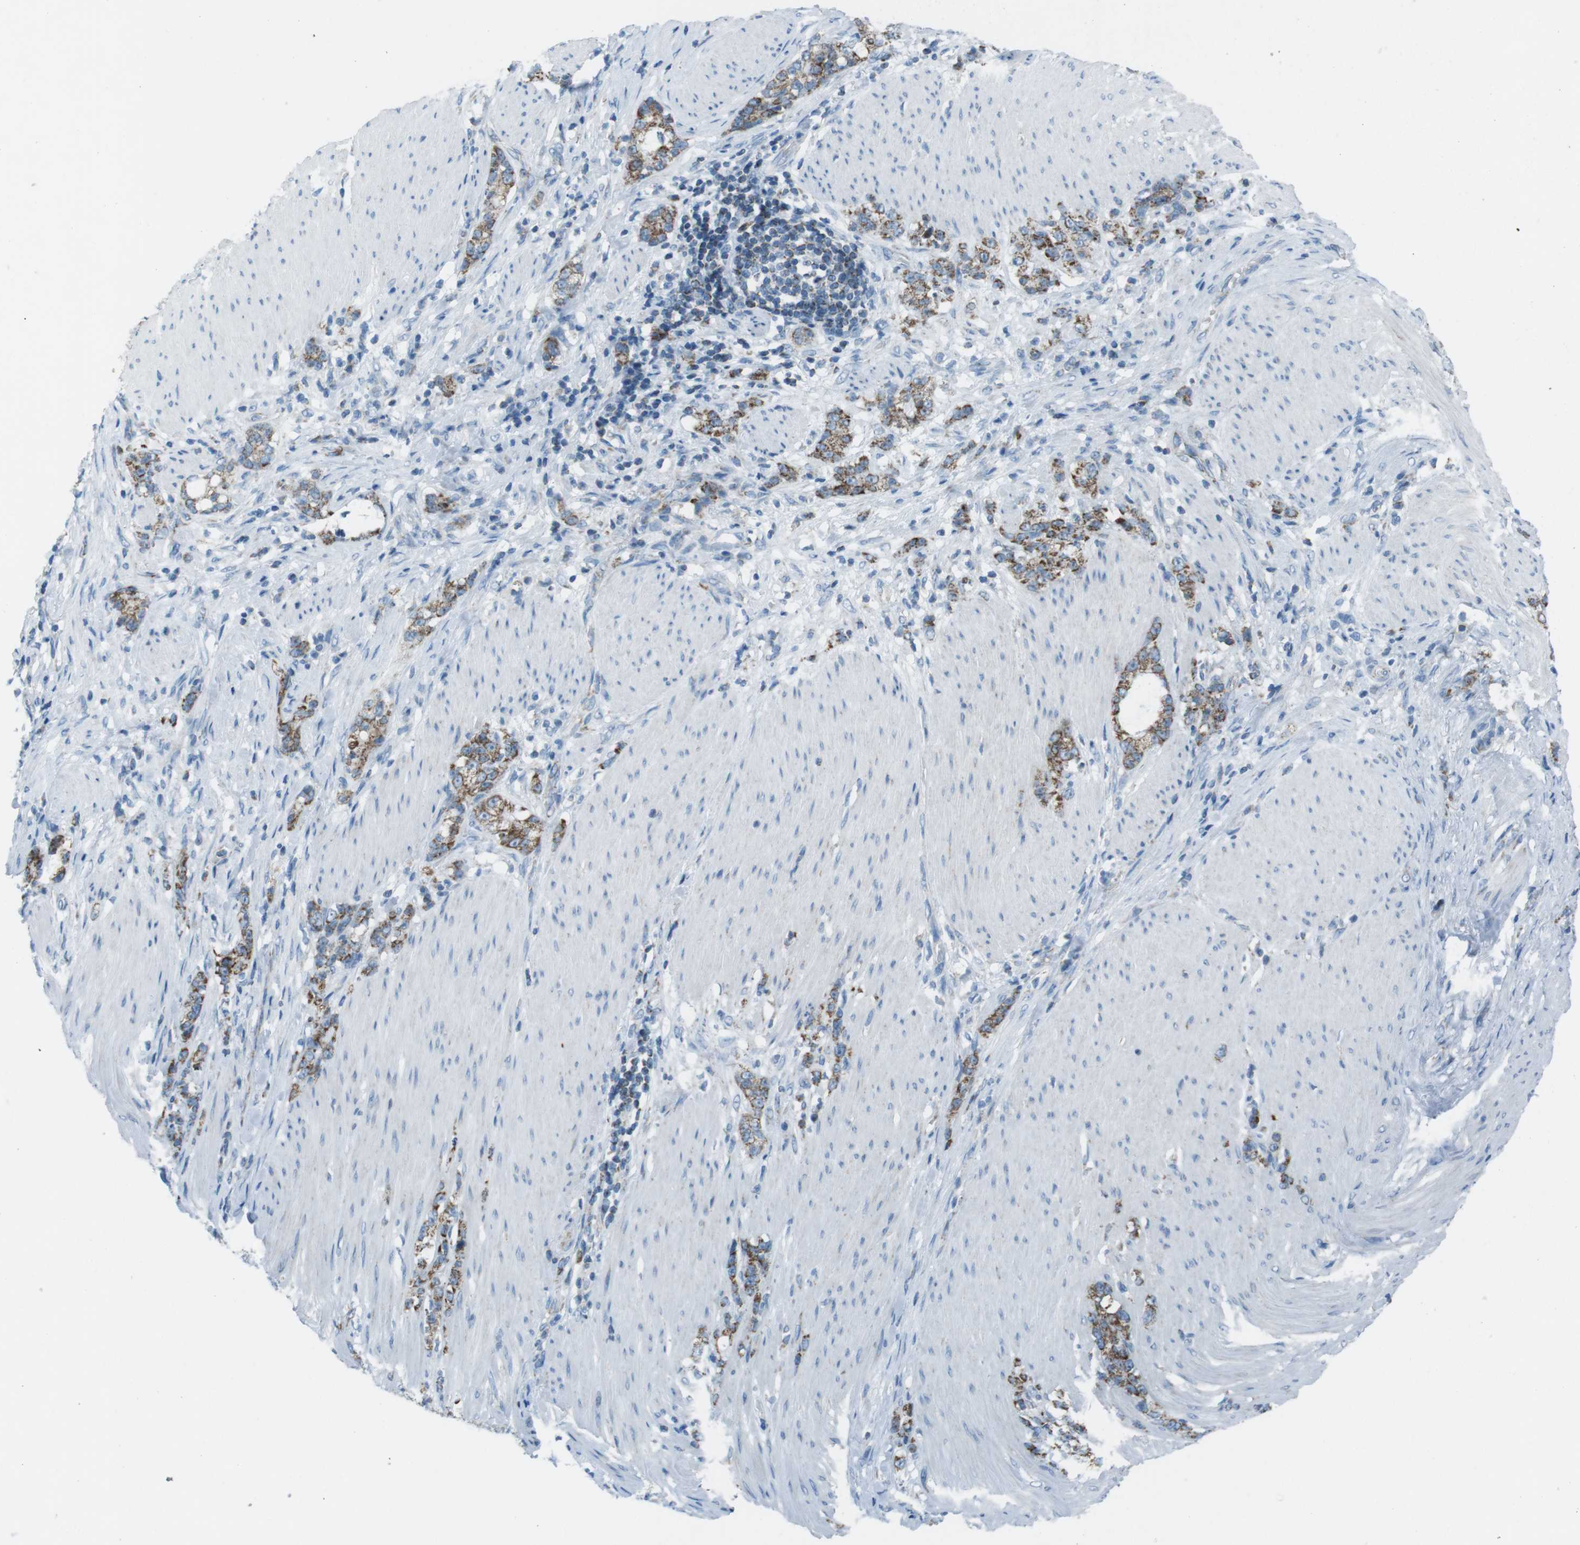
{"staining": {"intensity": "moderate", "quantity": ">75%", "location": "cytoplasmic/membranous"}, "tissue": "stomach cancer", "cell_type": "Tumor cells", "image_type": "cancer", "snomed": [{"axis": "morphology", "description": "Adenocarcinoma, NOS"}, {"axis": "topography", "description": "Stomach, lower"}], "caption": "Moderate cytoplasmic/membranous expression is appreciated in approximately >75% of tumor cells in stomach cancer.", "gene": "DNAJA3", "patient": {"sex": "male", "age": 88}}